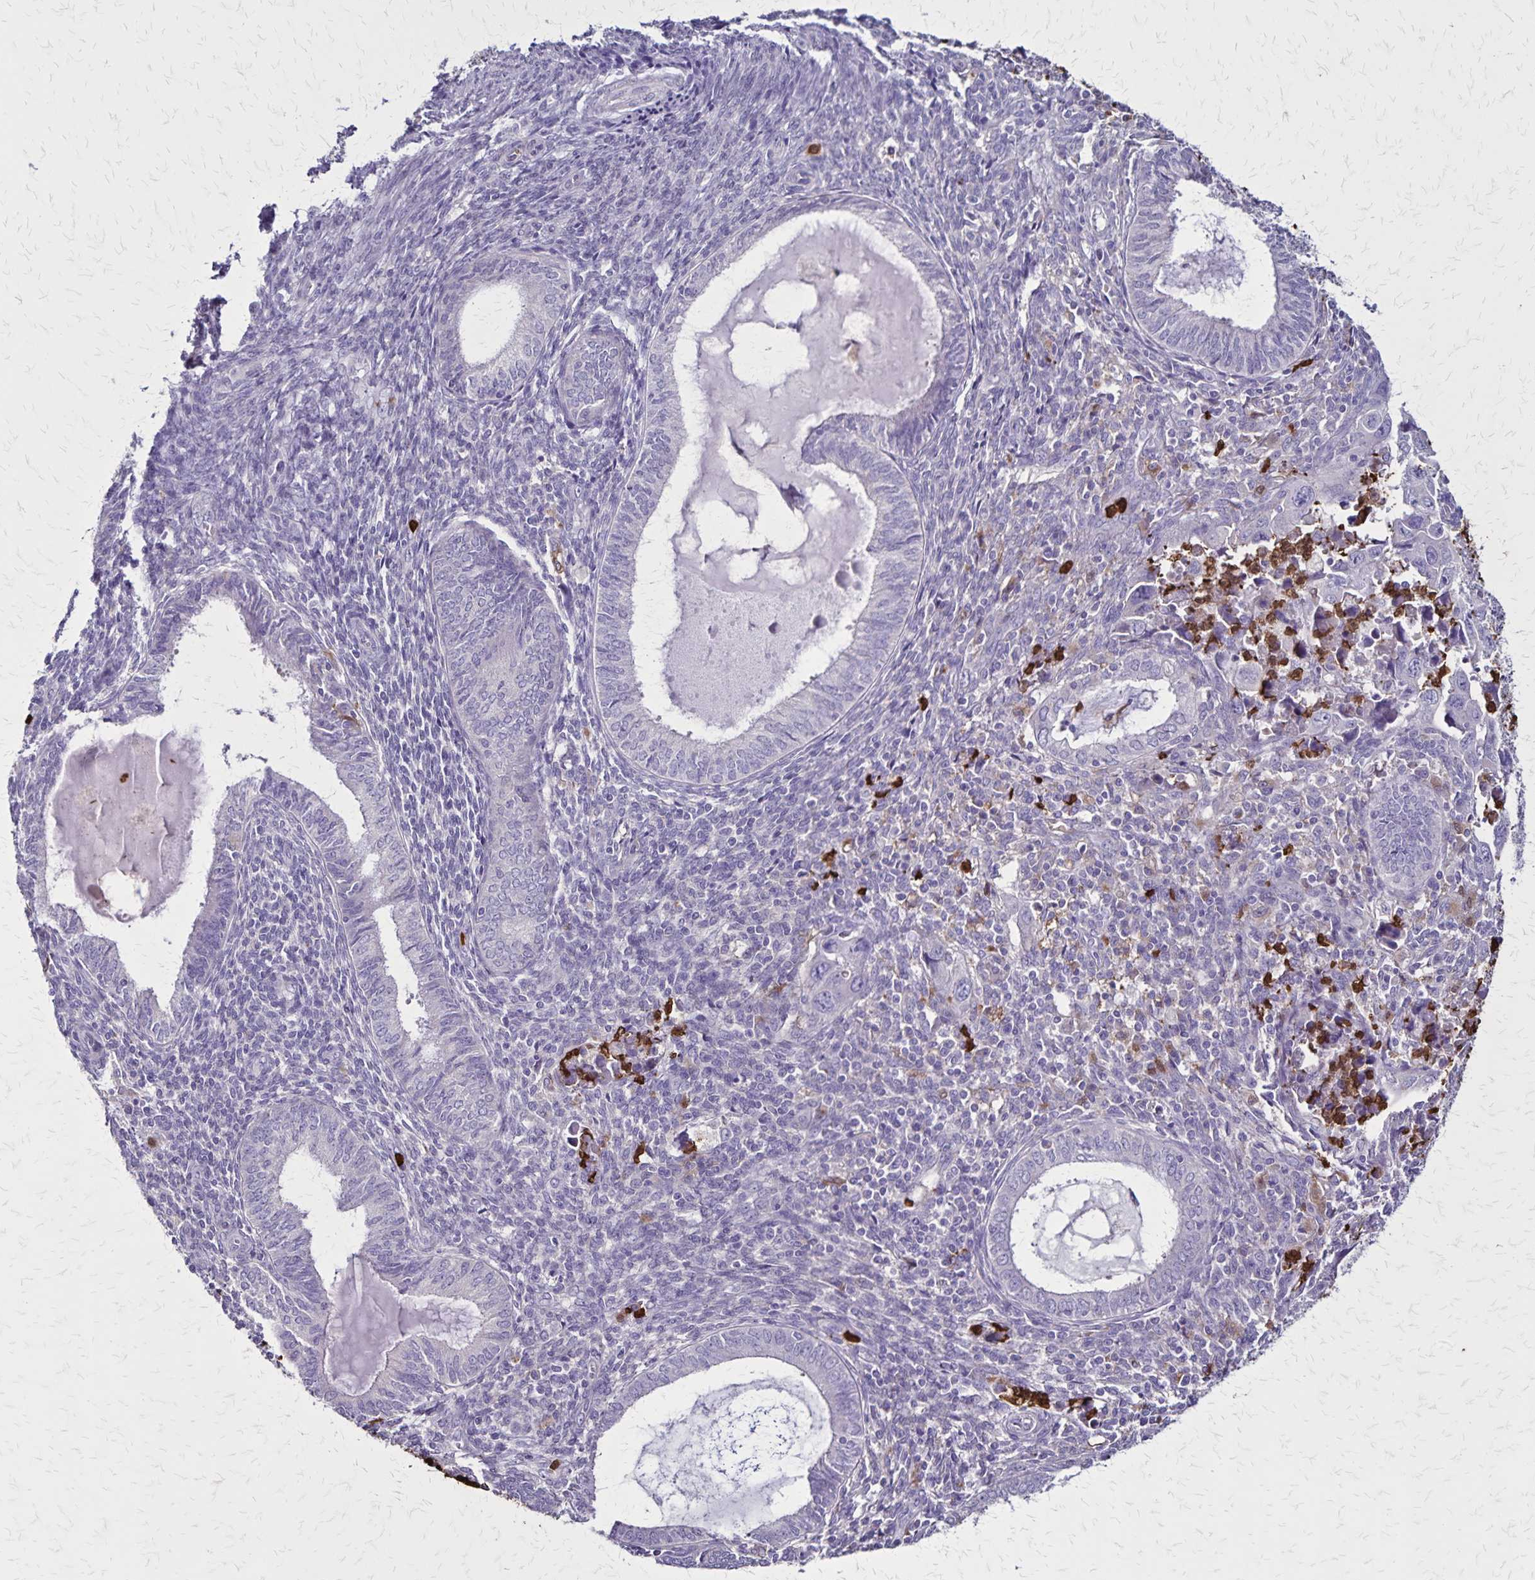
{"staining": {"intensity": "negative", "quantity": "none", "location": "none"}, "tissue": "endometrial cancer", "cell_type": "Tumor cells", "image_type": "cancer", "snomed": [{"axis": "morphology", "description": "Adenocarcinoma, NOS"}, {"axis": "topography", "description": "Uterus"}], "caption": "This is a histopathology image of immunohistochemistry (IHC) staining of endometrial cancer (adenocarcinoma), which shows no positivity in tumor cells. (Stains: DAB immunohistochemistry with hematoxylin counter stain, Microscopy: brightfield microscopy at high magnification).", "gene": "ULBP3", "patient": {"sex": "female", "age": 62}}